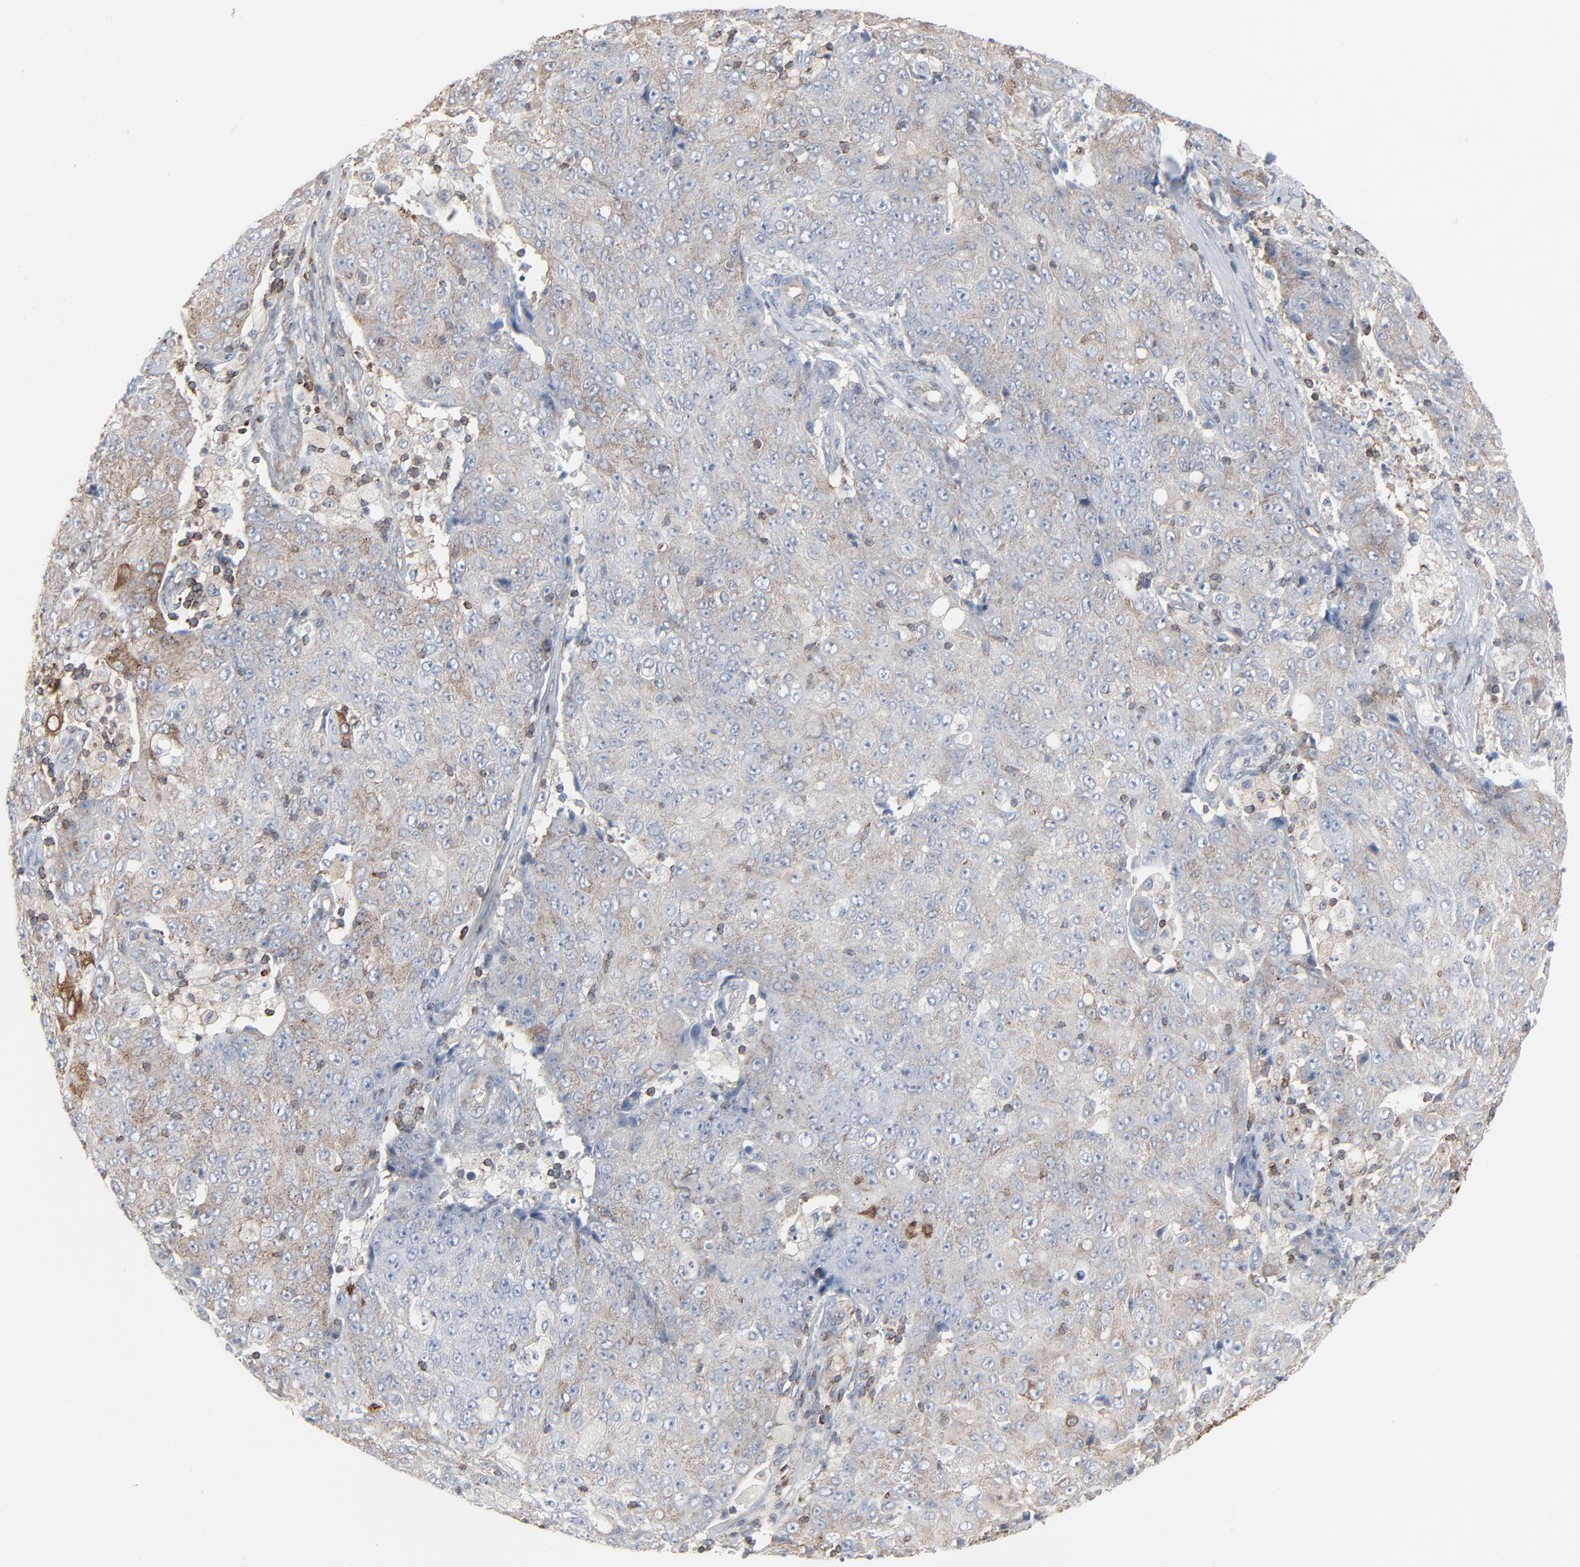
{"staining": {"intensity": "weak", "quantity": ">75%", "location": "cytoplasmic/membranous"}, "tissue": "ovarian cancer", "cell_type": "Tumor cells", "image_type": "cancer", "snomed": [{"axis": "morphology", "description": "Carcinoma, endometroid"}, {"axis": "topography", "description": "Ovary"}], "caption": "Ovarian cancer stained with a protein marker shows weak staining in tumor cells.", "gene": "OPTN", "patient": {"sex": "female", "age": 42}}